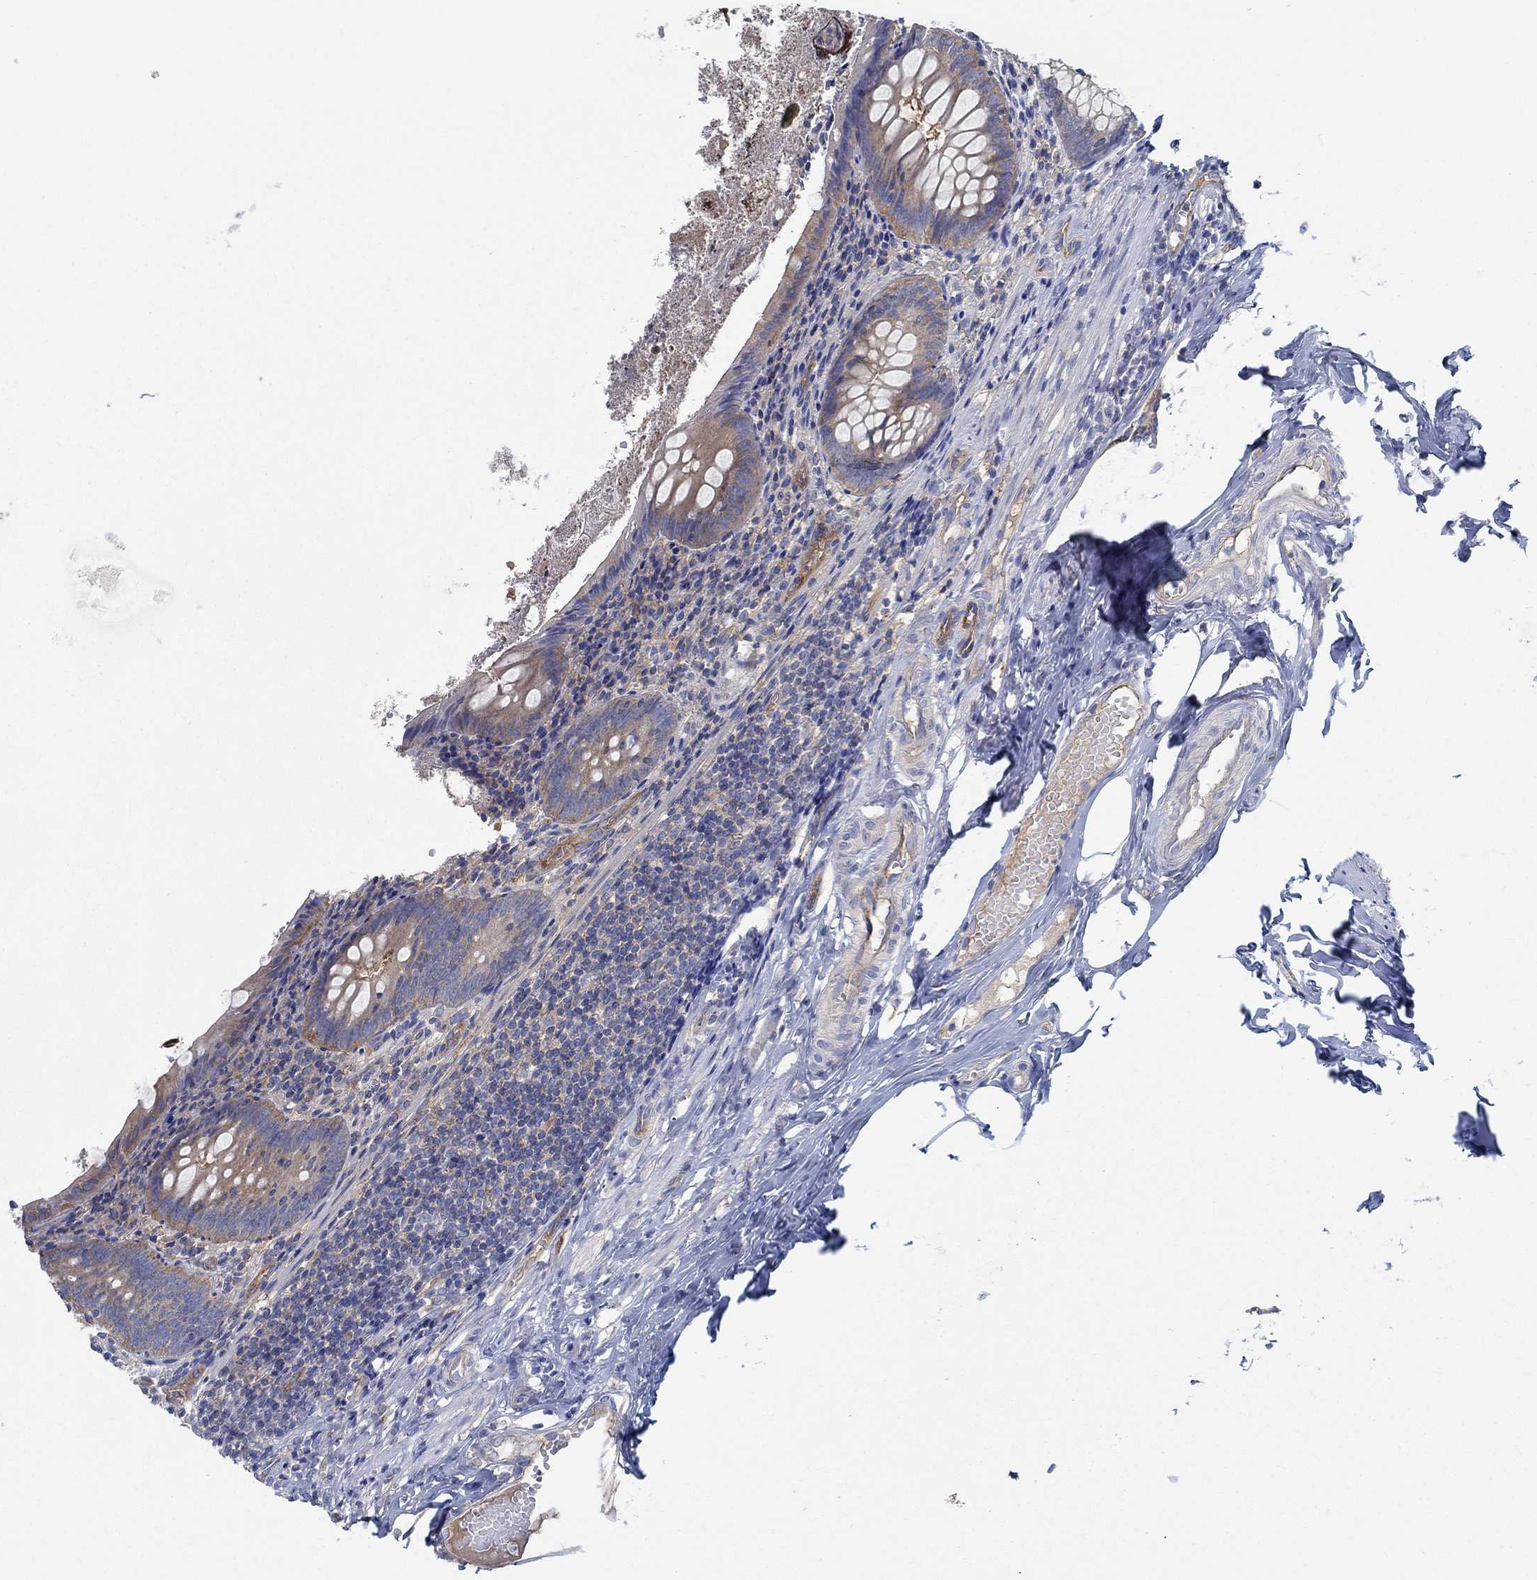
{"staining": {"intensity": "moderate", "quantity": "25%-75%", "location": "cytoplasmic/membranous"}, "tissue": "appendix", "cell_type": "Glandular cells", "image_type": "normal", "snomed": [{"axis": "morphology", "description": "Normal tissue, NOS"}, {"axis": "topography", "description": "Appendix"}], "caption": "This image shows normal appendix stained with immunohistochemistry (IHC) to label a protein in brown. The cytoplasmic/membranous of glandular cells show moderate positivity for the protein. Nuclei are counter-stained blue.", "gene": "SPAG9", "patient": {"sex": "female", "age": 23}}